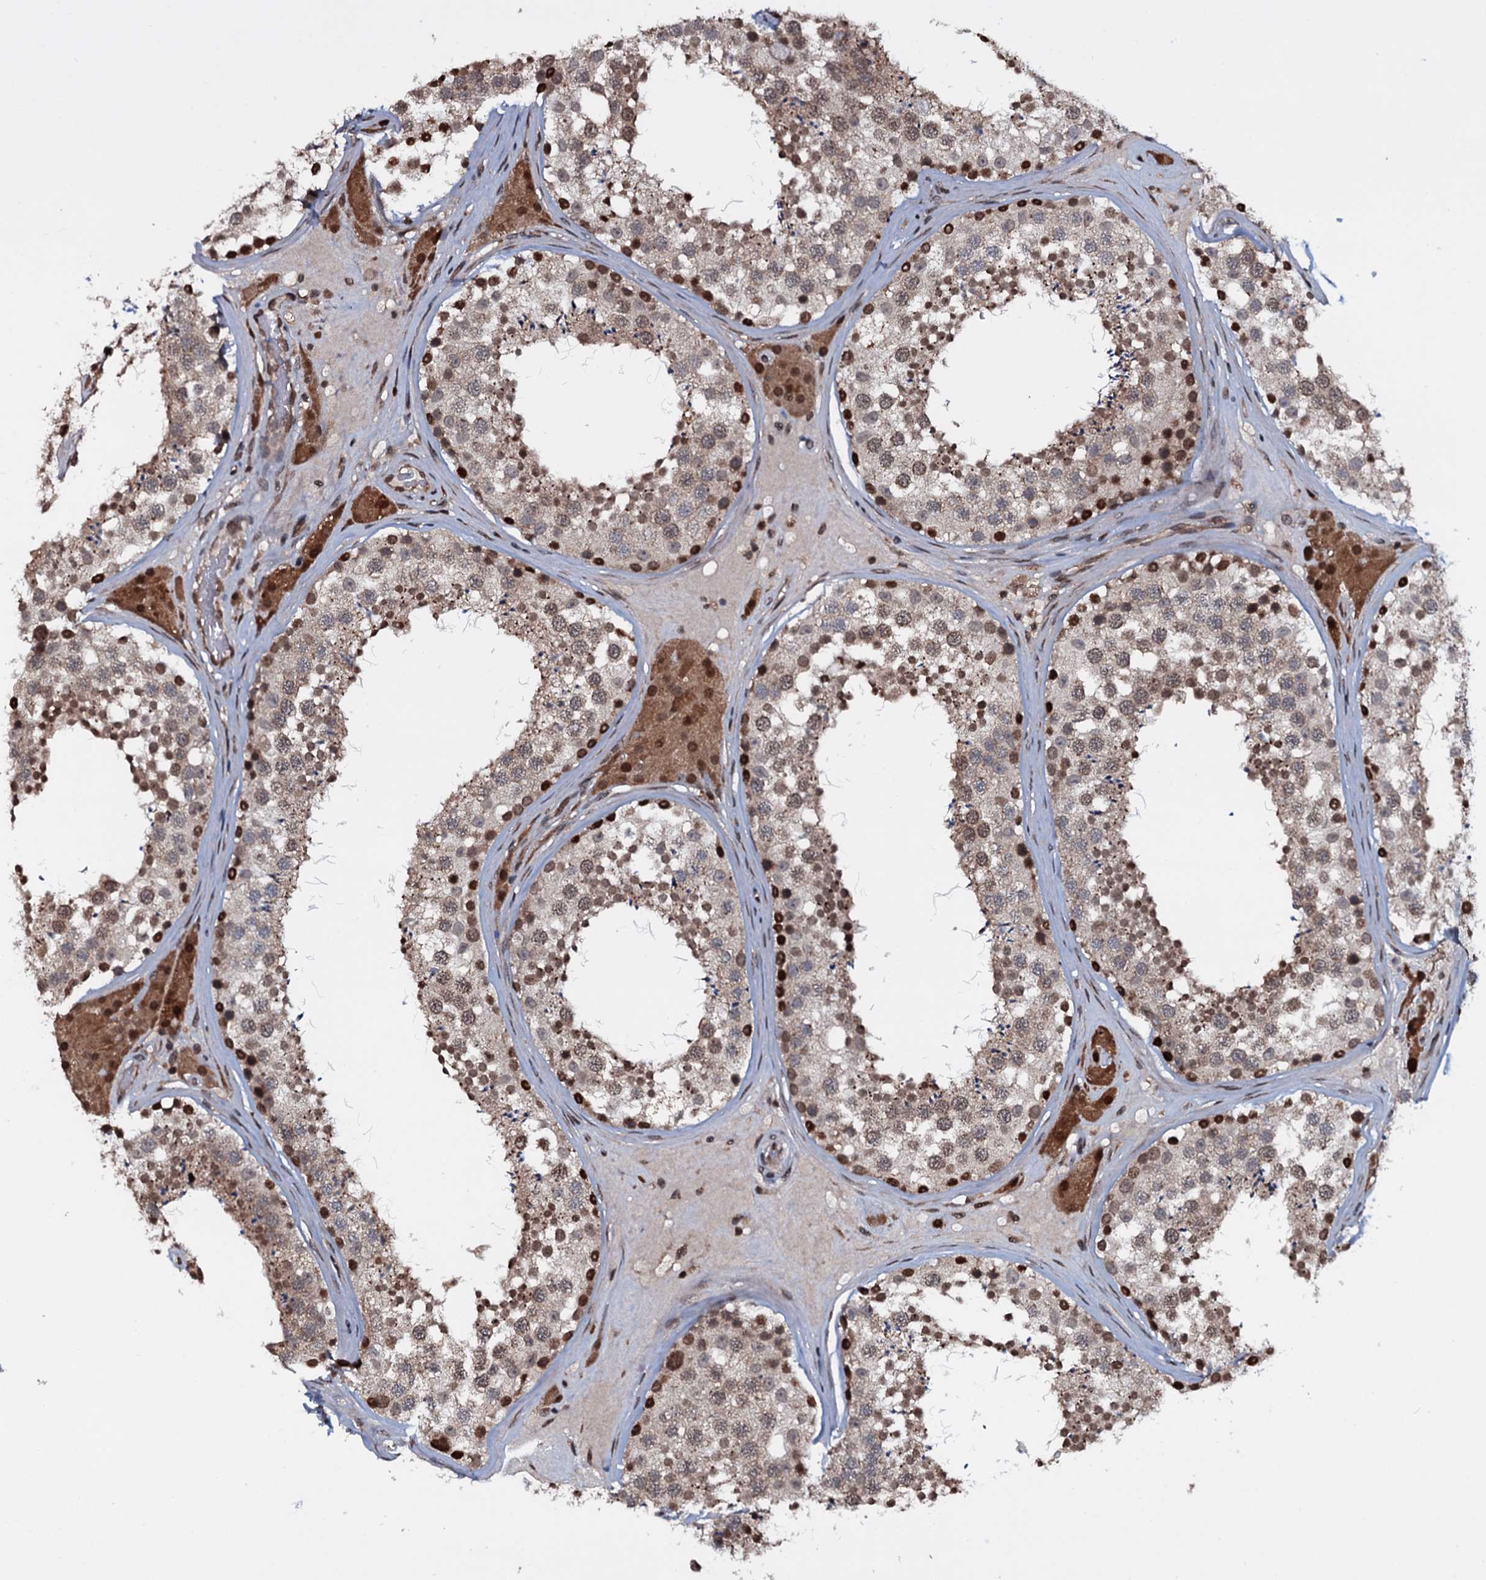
{"staining": {"intensity": "moderate", "quantity": ">75%", "location": "nuclear"}, "tissue": "testis", "cell_type": "Cells in seminiferous ducts", "image_type": "normal", "snomed": [{"axis": "morphology", "description": "Normal tissue, NOS"}, {"axis": "topography", "description": "Testis"}], "caption": "Protein staining by immunohistochemistry (IHC) exhibits moderate nuclear positivity in about >75% of cells in seminiferous ducts in normal testis.", "gene": "HDDC3", "patient": {"sex": "male", "age": 46}}